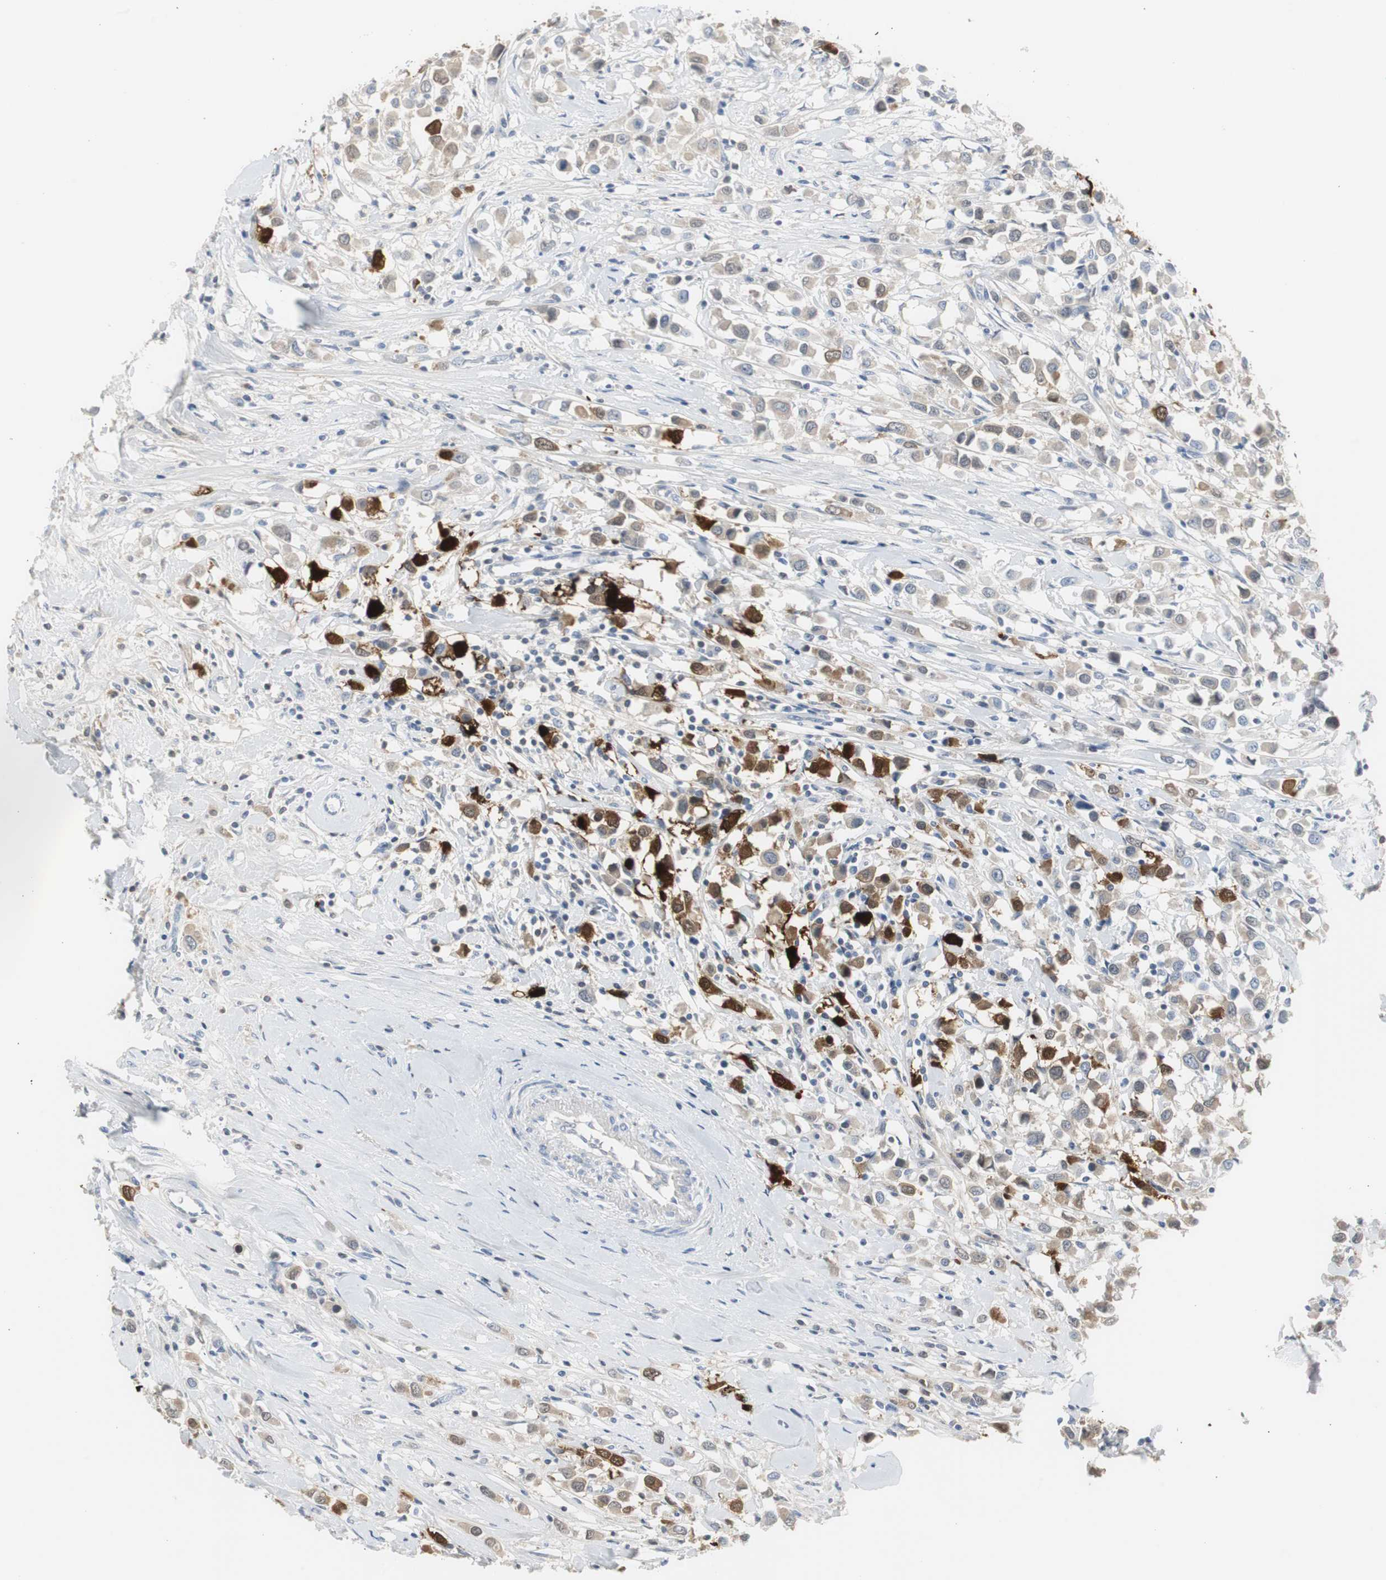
{"staining": {"intensity": "strong", "quantity": "<25%", "location": "cytoplasmic/membranous,nuclear"}, "tissue": "breast cancer", "cell_type": "Tumor cells", "image_type": "cancer", "snomed": [{"axis": "morphology", "description": "Duct carcinoma"}, {"axis": "topography", "description": "Breast"}], "caption": "Approximately <25% of tumor cells in human breast cancer (infiltrating ductal carcinoma) exhibit strong cytoplasmic/membranous and nuclear protein staining as visualized by brown immunohistochemical staining.", "gene": "S100A7", "patient": {"sex": "female", "age": 61}}